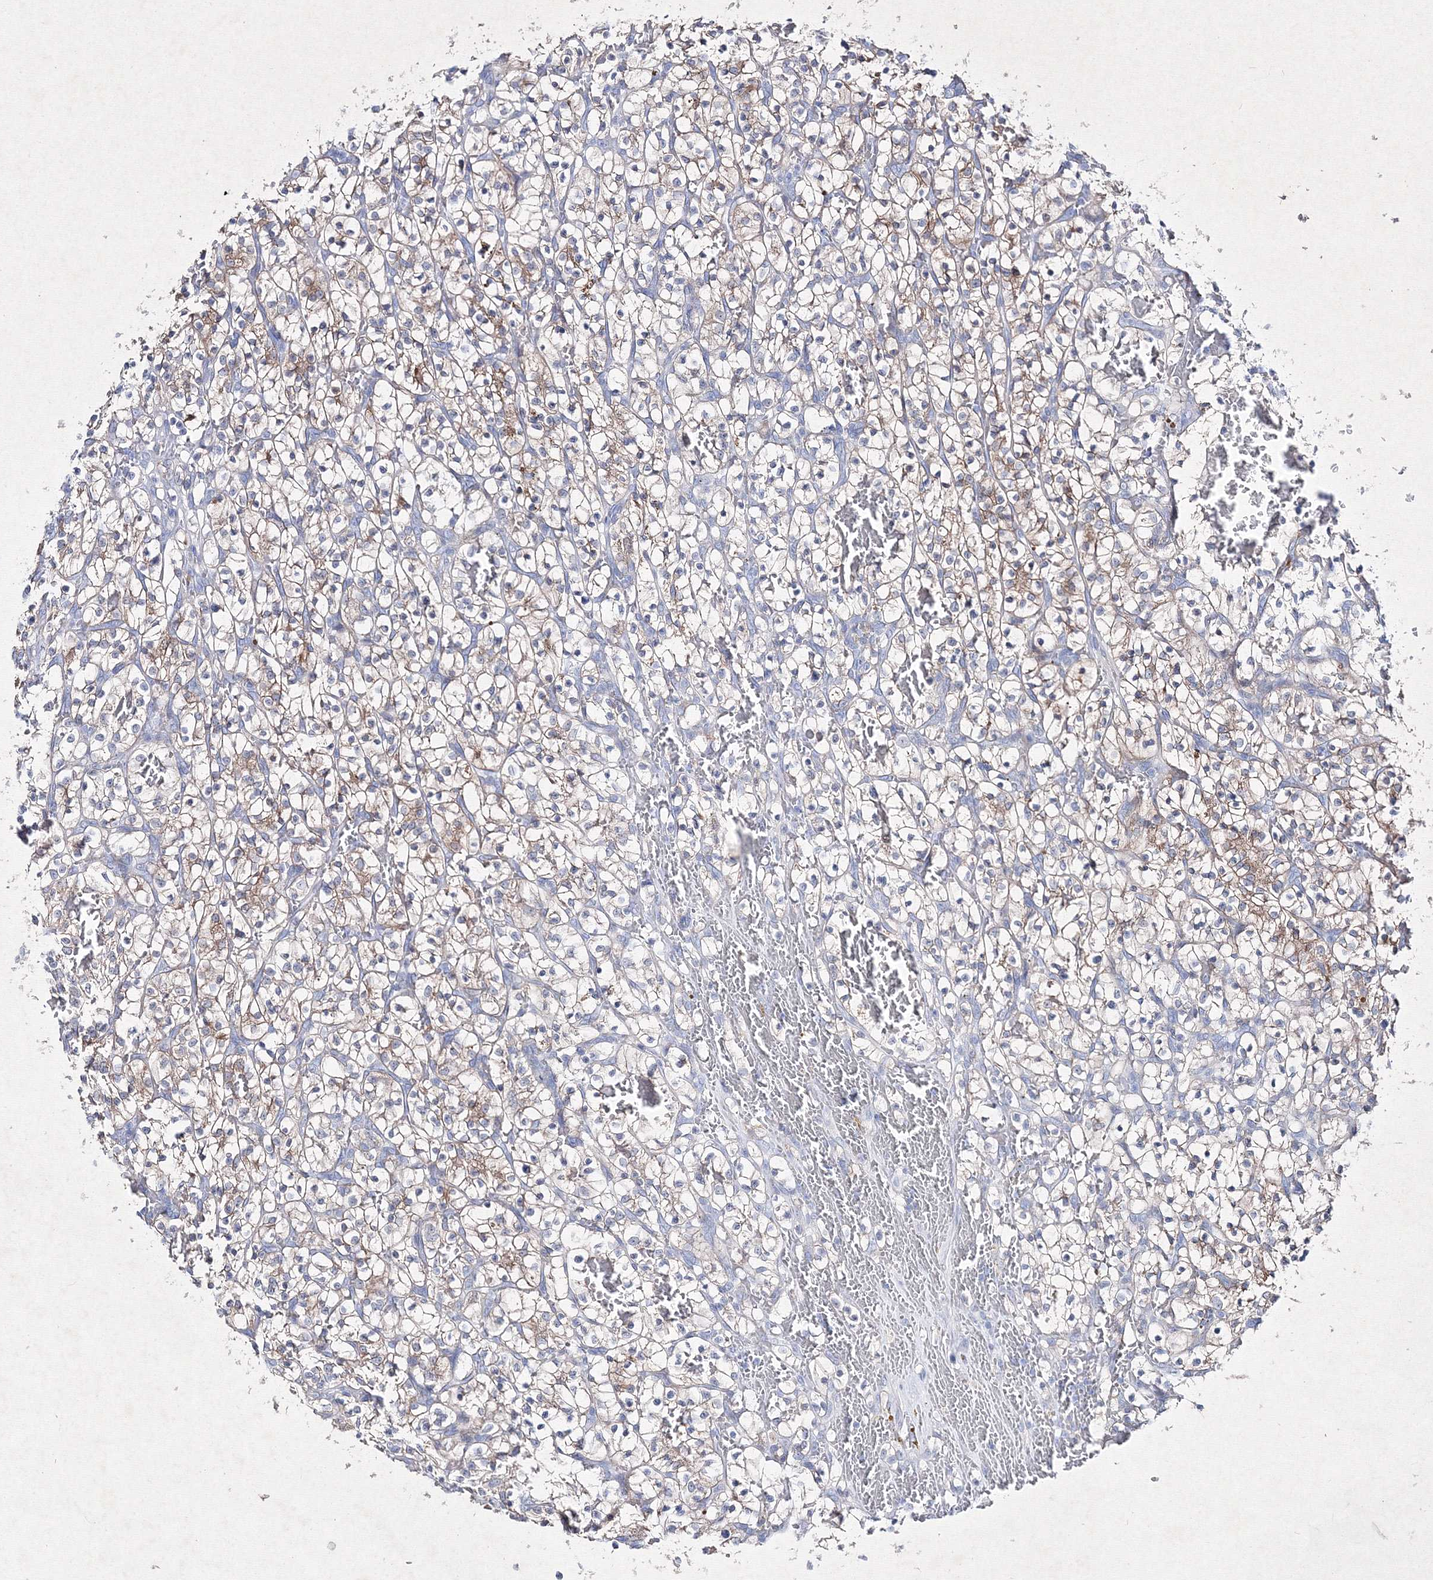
{"staining": {"intensity": "weak", "quantity": "25%-75%", "location": "cytoplasmic/membranous"}, "tissue": "renal cancer", "cell_type": "Tumor cells", "image_type": "cancer", "snomed": [{"axis": "morphology", "description": "Adenocarcinoma, NOS"}, {"axis": "topography", "description": "Kidney"}], "caption": "Brown immunohistochemical staining in renal adenocarcinoma displays weak cytoplasmic/membranous staining in about 25%-75% of tumor cells.", "gene": "SMIM29", "patient": {"sex": "female", "age": 57}}